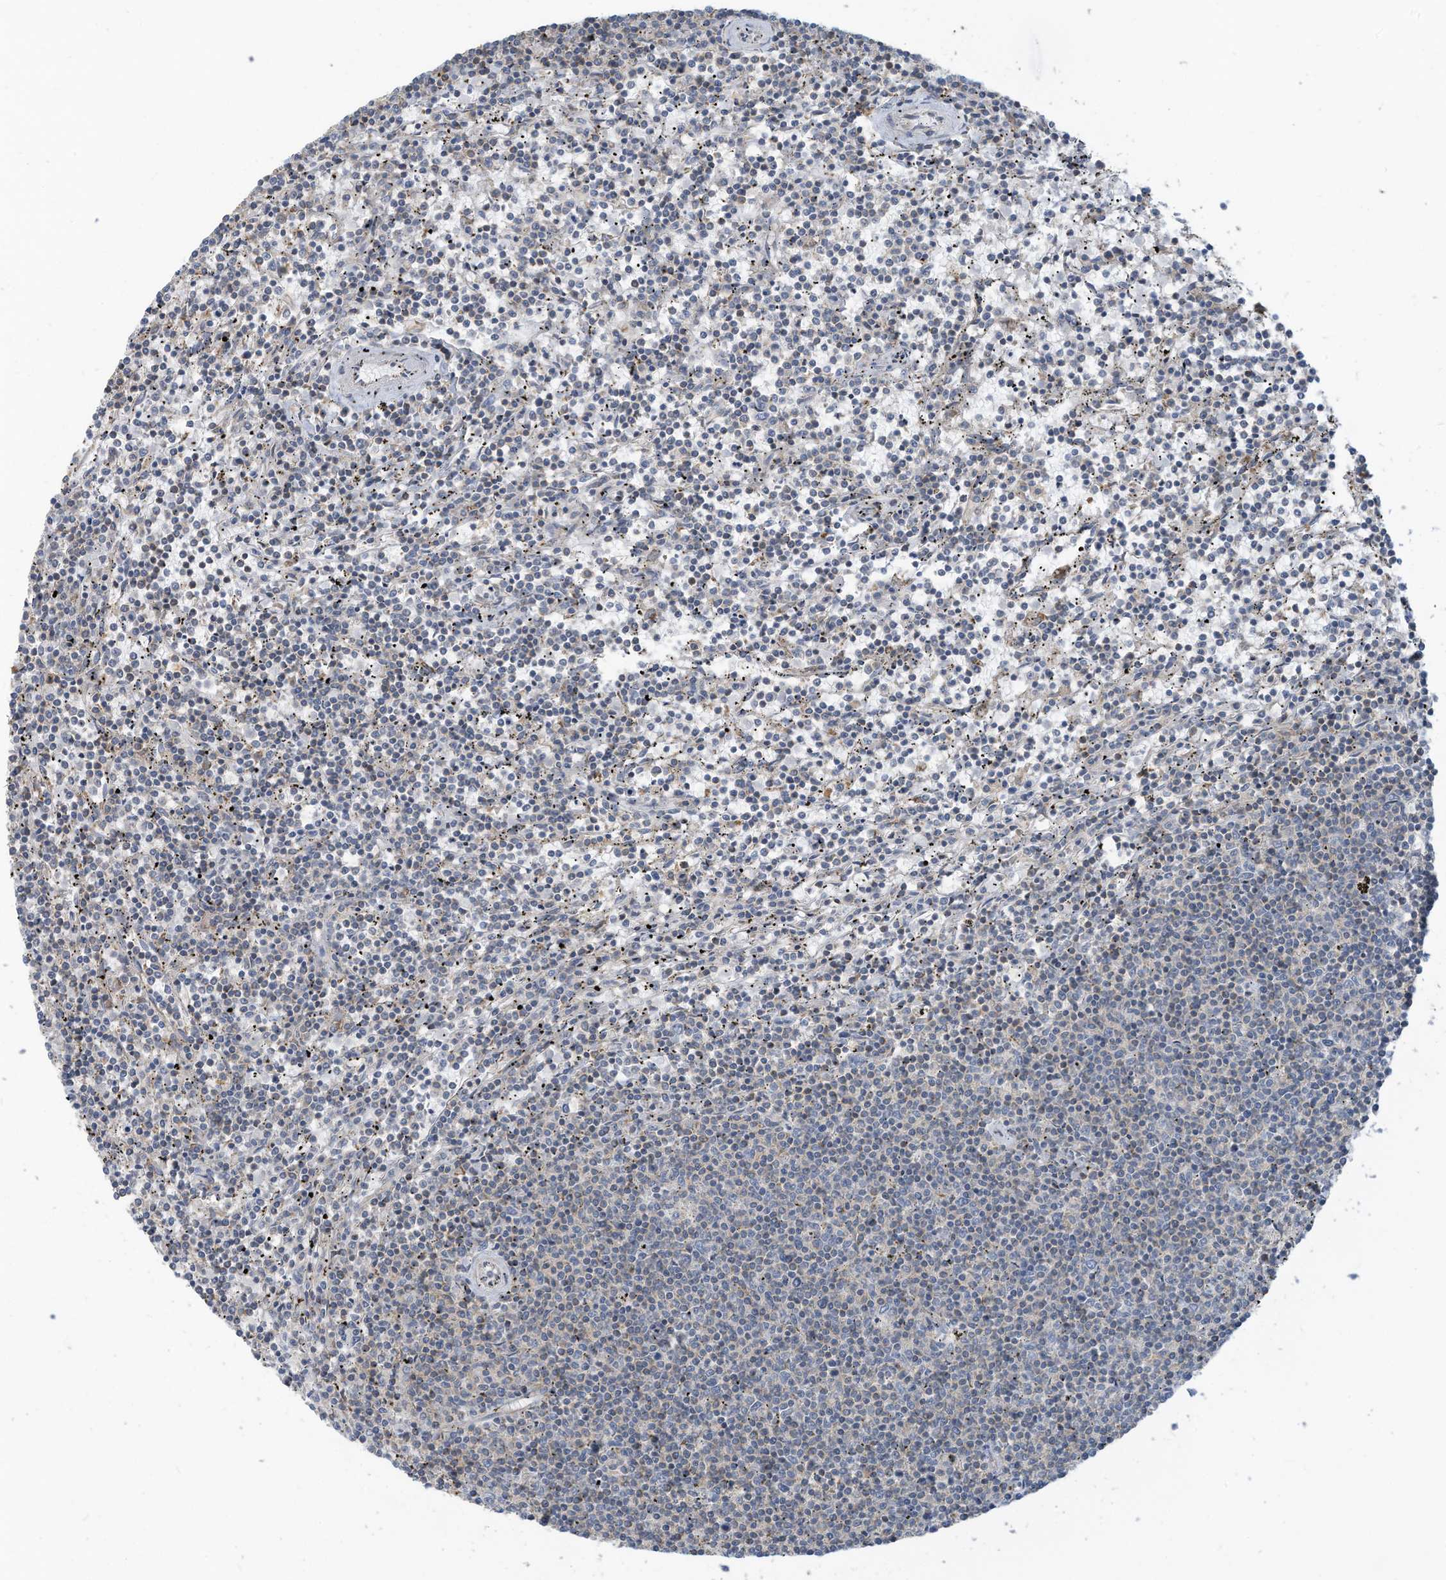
{"staining": {"intensity": "negative", "quantity": "none", "location": "none"}, "tissue": "lymphoma", "cell_type": "Tumor cells", "image_type": "cancer", "snomed": [{"axis": "morphology", "description": "Malignant lymphoma, non-Hodgkin's type, Low grade"}, {"axis": "topography", "description": "Spleen"}], "caption": "DAB (3,3'-diaminobenzidine) immunohistochemical staining of human lymphoma exhibits no significant expression in tumor cells.", "gene": "GTPBP2", "patient": {"sex": "female", "age": 50}}